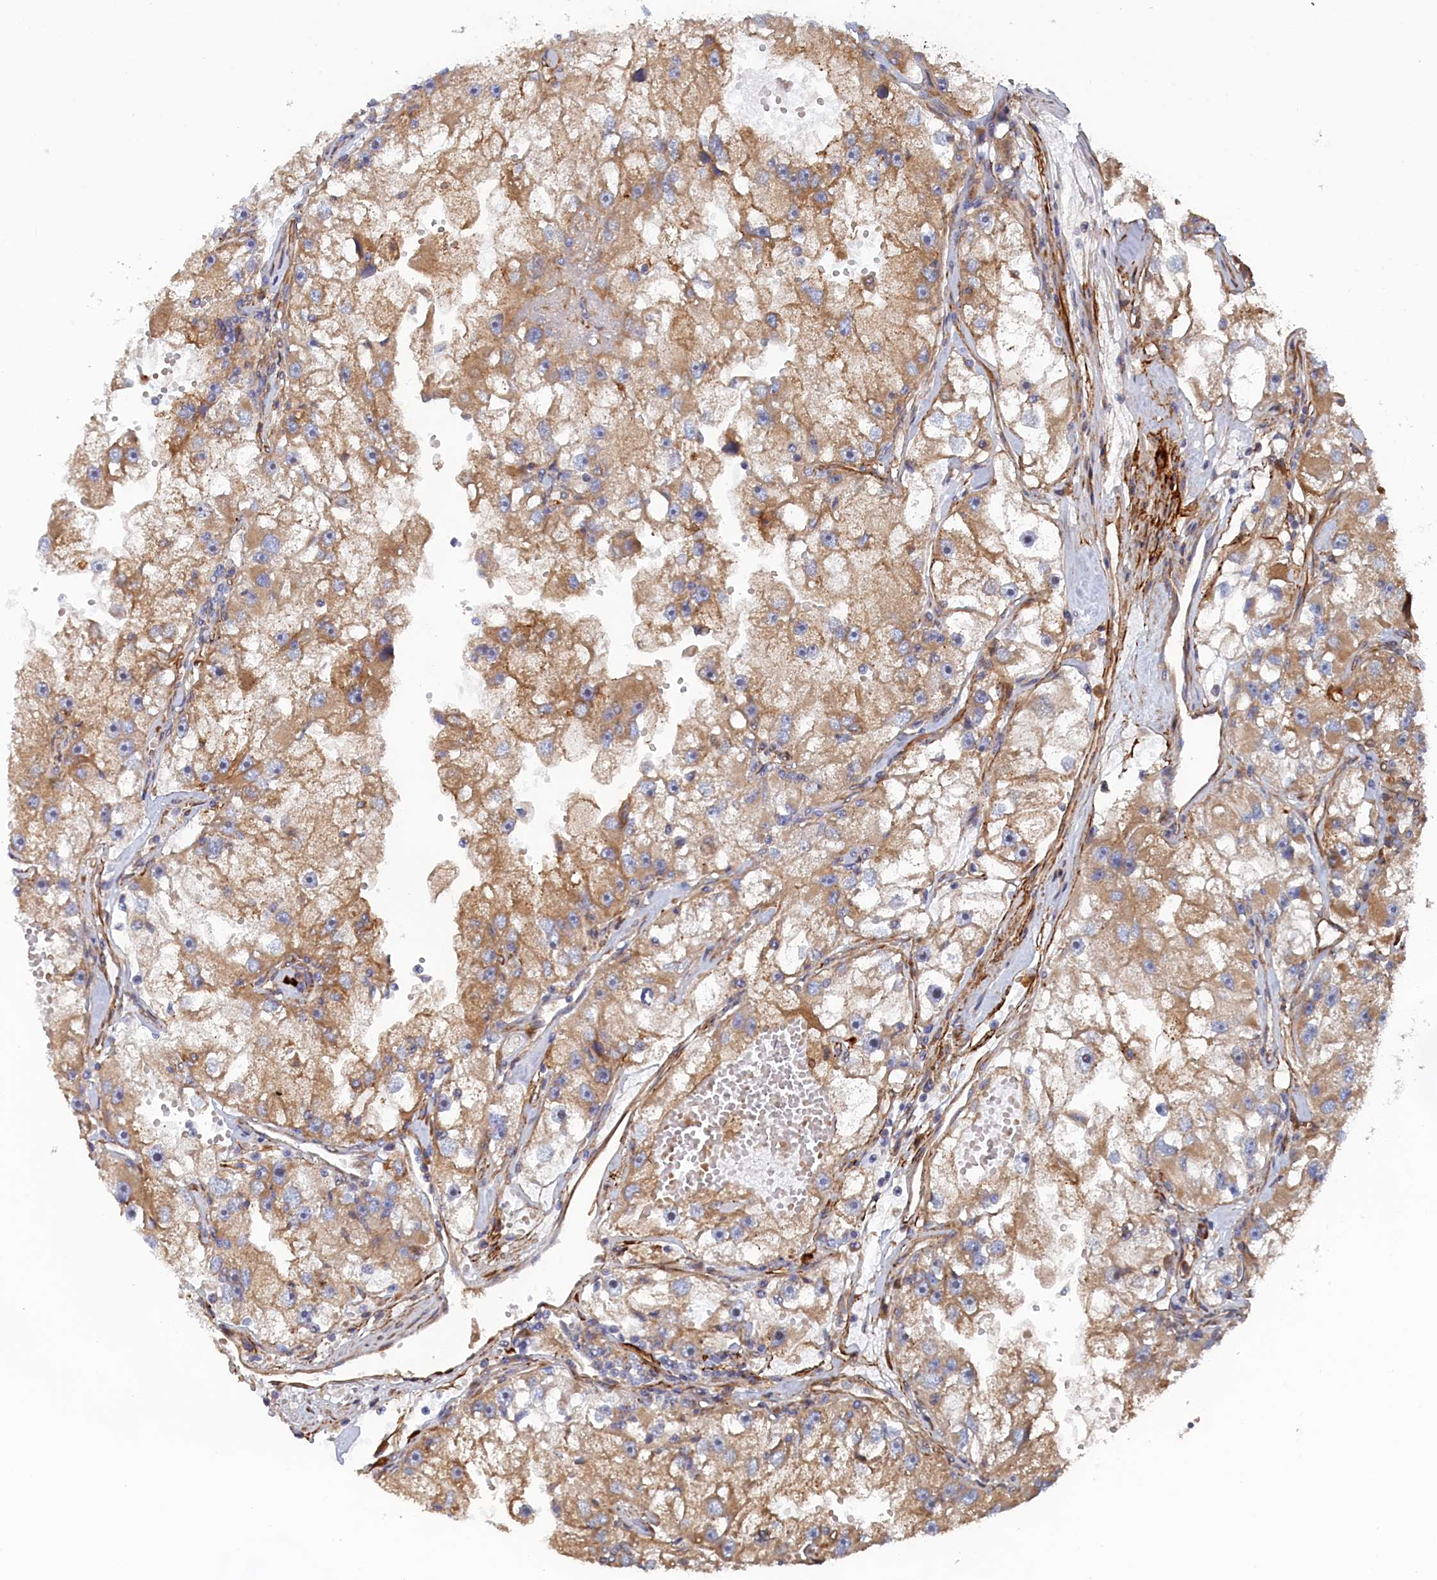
{"staining": {"intensity": "moderate", "quantity": ">75%", "location": "cytoplasmic/membranous"}, "tissue": "renal cancer", "cell_type": "Tumor cells", "image_type": "cancer", "snomed": [{"axis": "morphology", "description": "Adenocarcinoma, NOS"}, {"axis": "topography", "description": "Kidney"}], "caption": "Moderate cytoplasmic/membranous positivity is seen in approximately >75% of tumor cells in renal adenocarcinoma.", "gene": "TMEM196", "patient": {"sex": "male", "age": 63}}